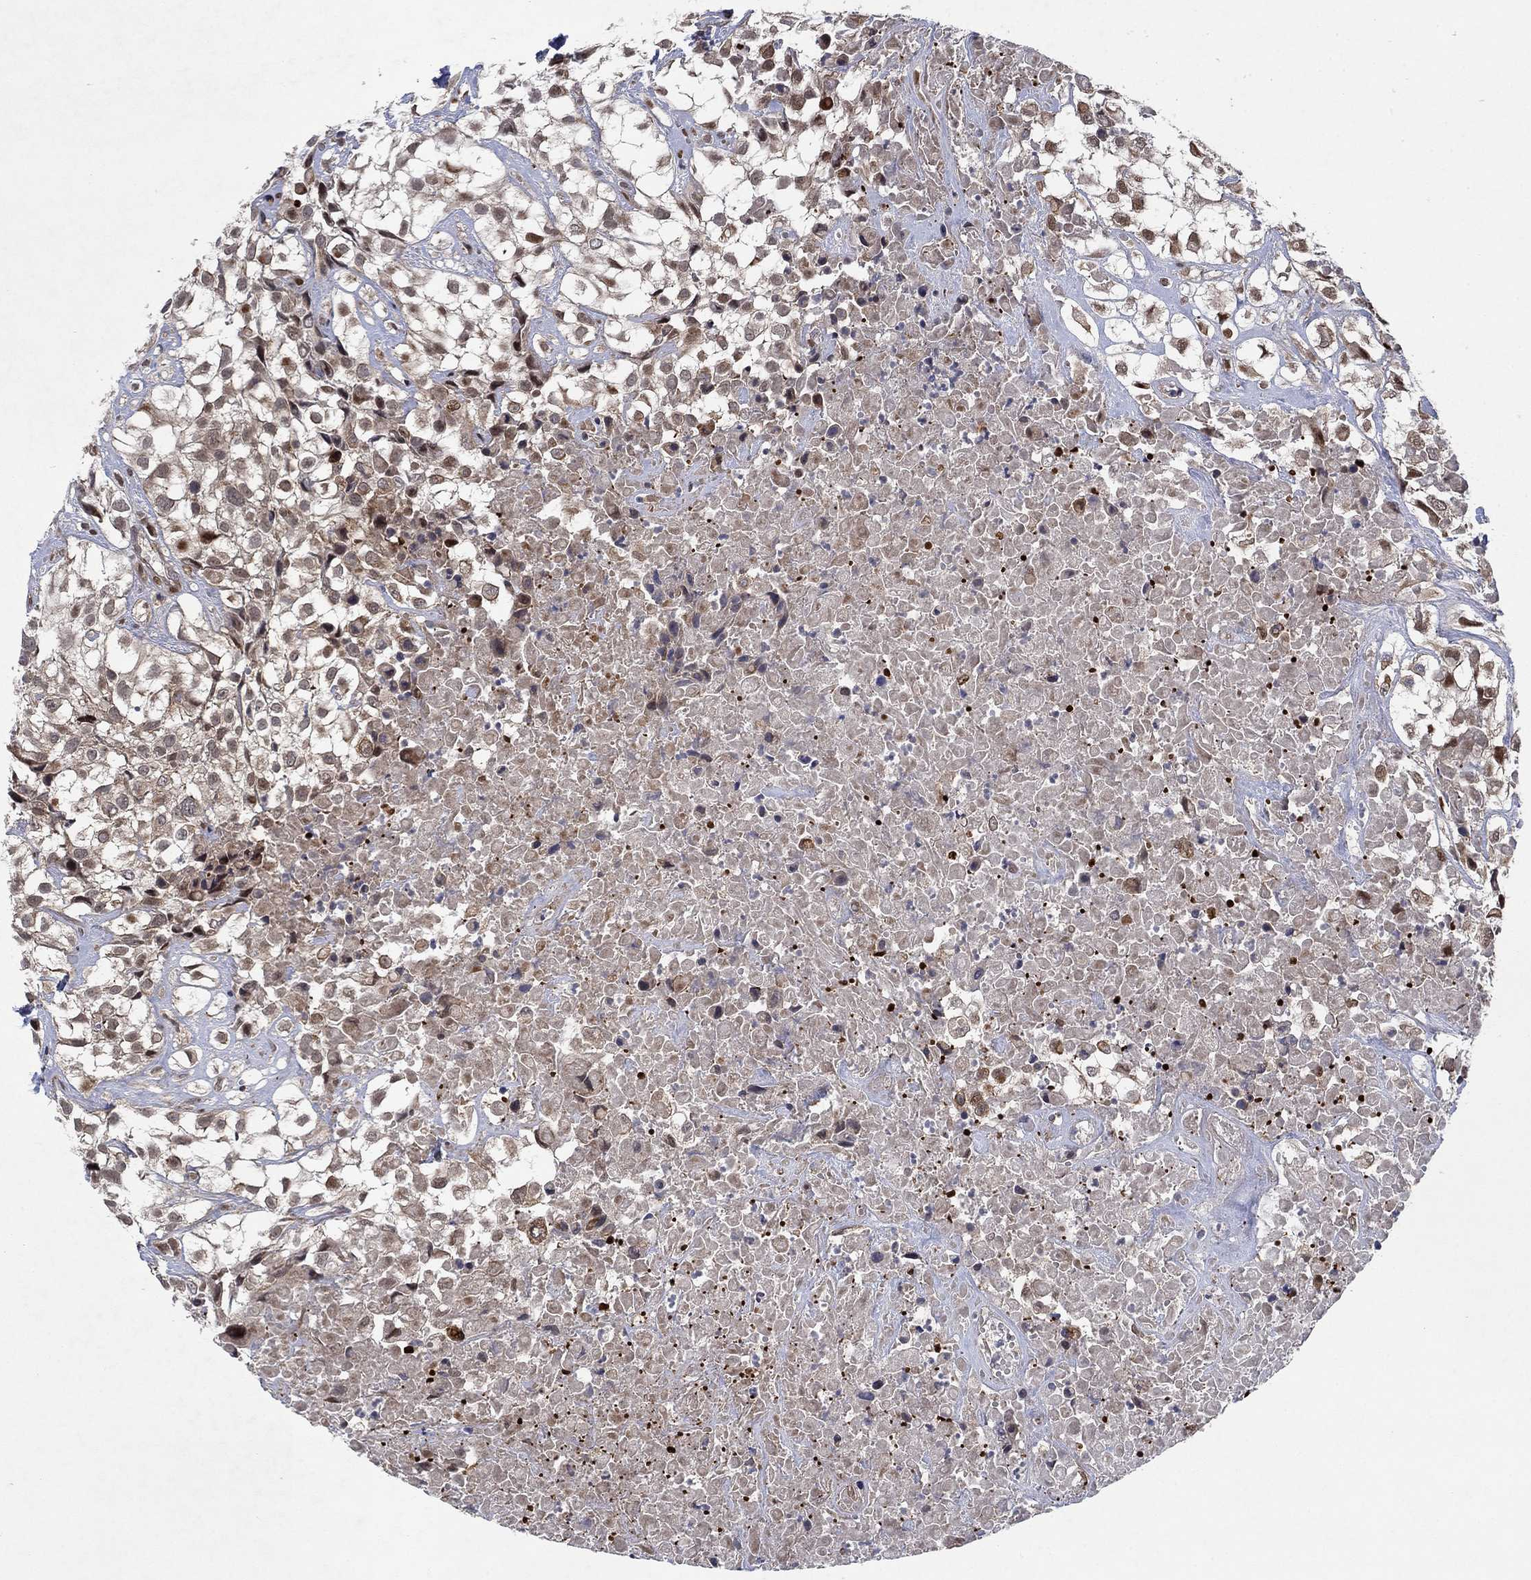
{"staining": {"intensity": "strong", "quantity": "25%-75%", "location": "nuclear"}, "tissue": "urothelial cancer", "cell_type": "Tumor cells", "image_type": "cancer", "snomed": [{"axis": "morphology", "description": "Urothelial carcinoma, High grade"}, {"axis": "topography", "description": "Urinary bladder"}], "caption": "There is high levels of strong nuclear staining in tumor cells of urothelial cancer, as demonstrated by immunohistochemical staining (brown color).", "gene": "PRICKLE4", "patient": {"sex": "male", "age": 56}}